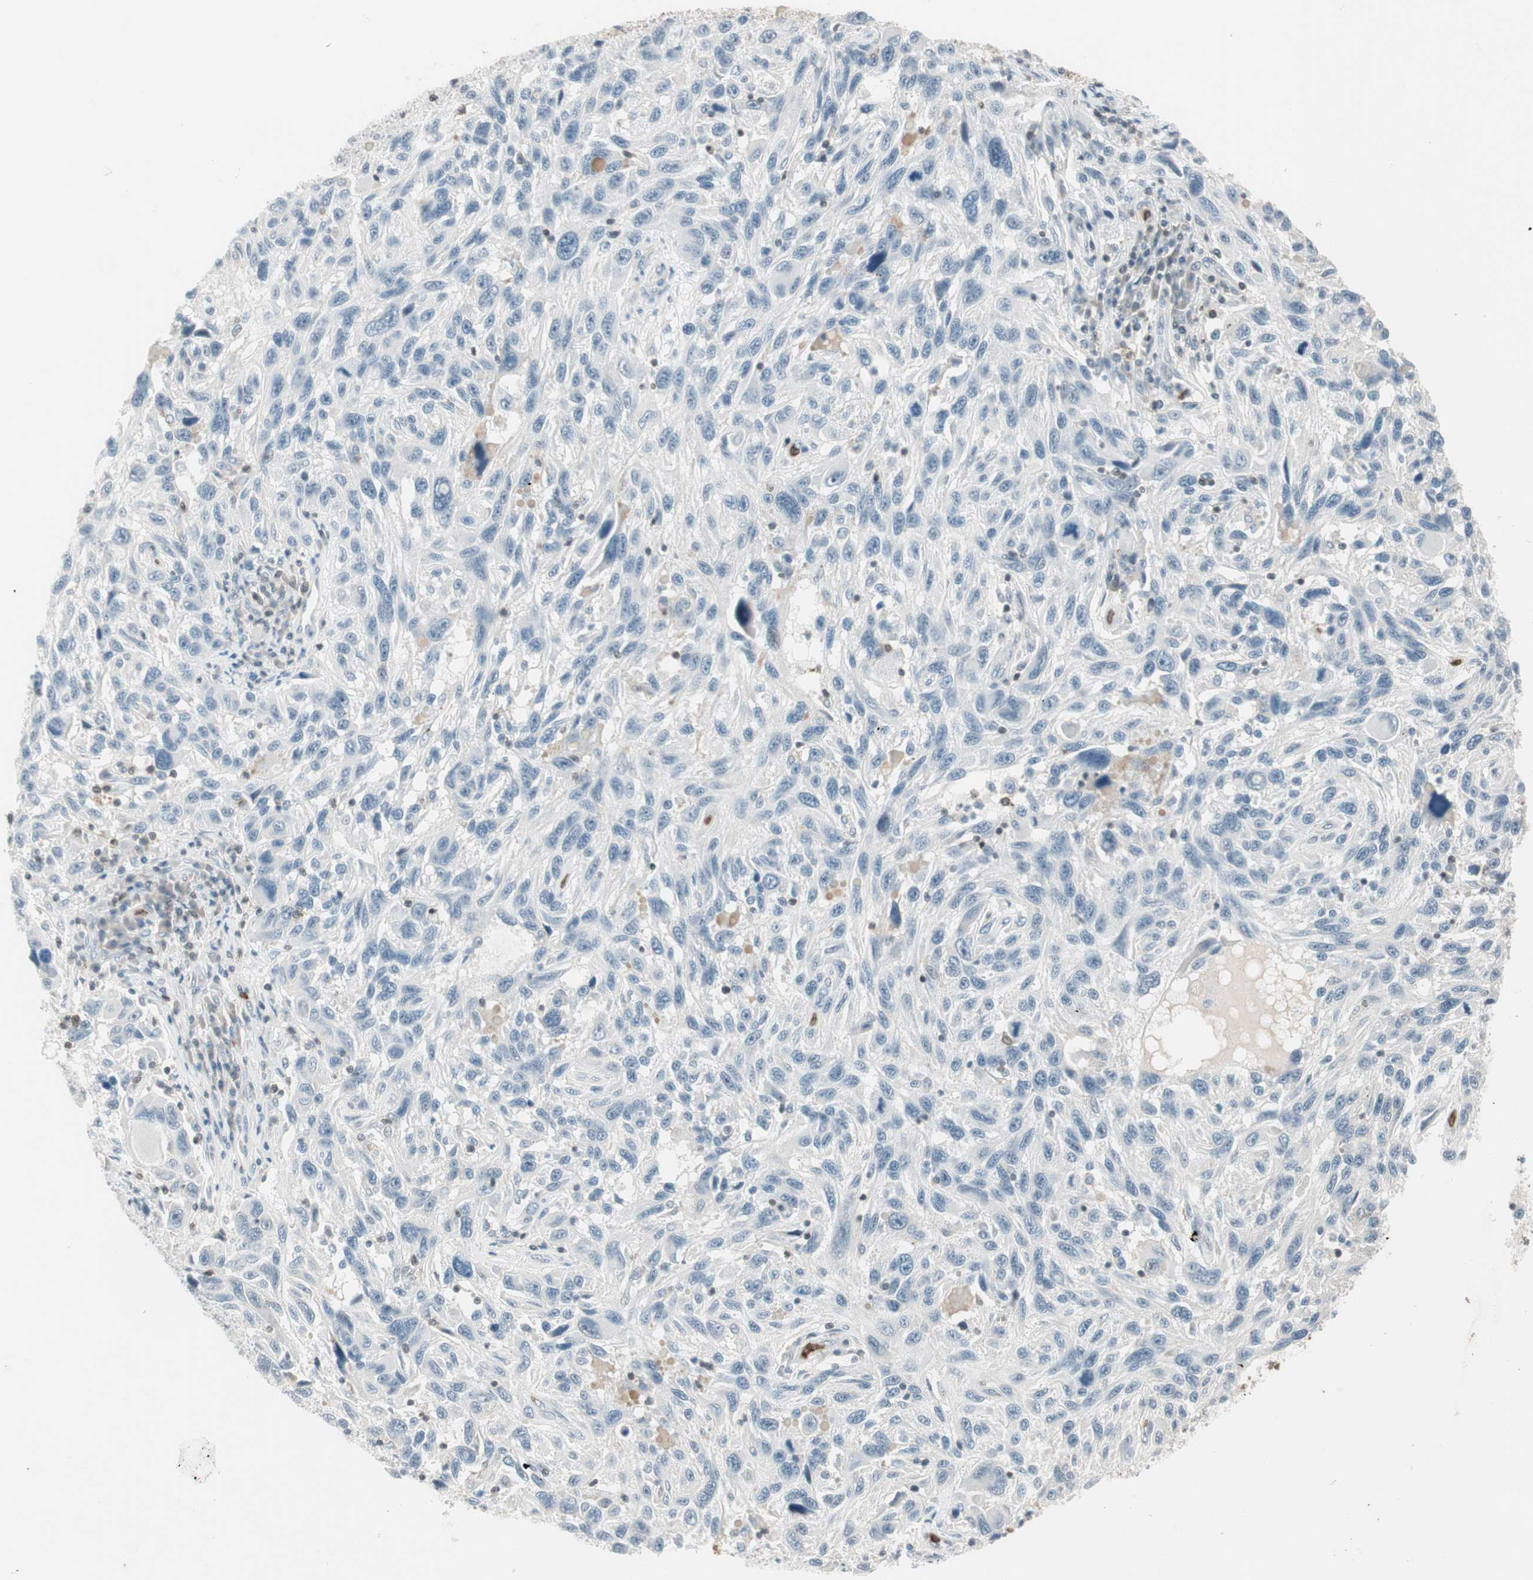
{"staining": {"intensity": "negative", "quantity": "none", "location": "none"}, "tissue": "melanoma", "cell_type": "Tumor cells", "image_type": "cancer", "snomed": [{"axis": "morphology", "description": "Malignant melanoma, NOS"}, {"axis": "topography", "description": "Skin"}], "caption": "Tumor cells show no significant protein staining in melanoma.", "gene": "MAP4K1", "patient": {"sex": "male", "age": 53}}